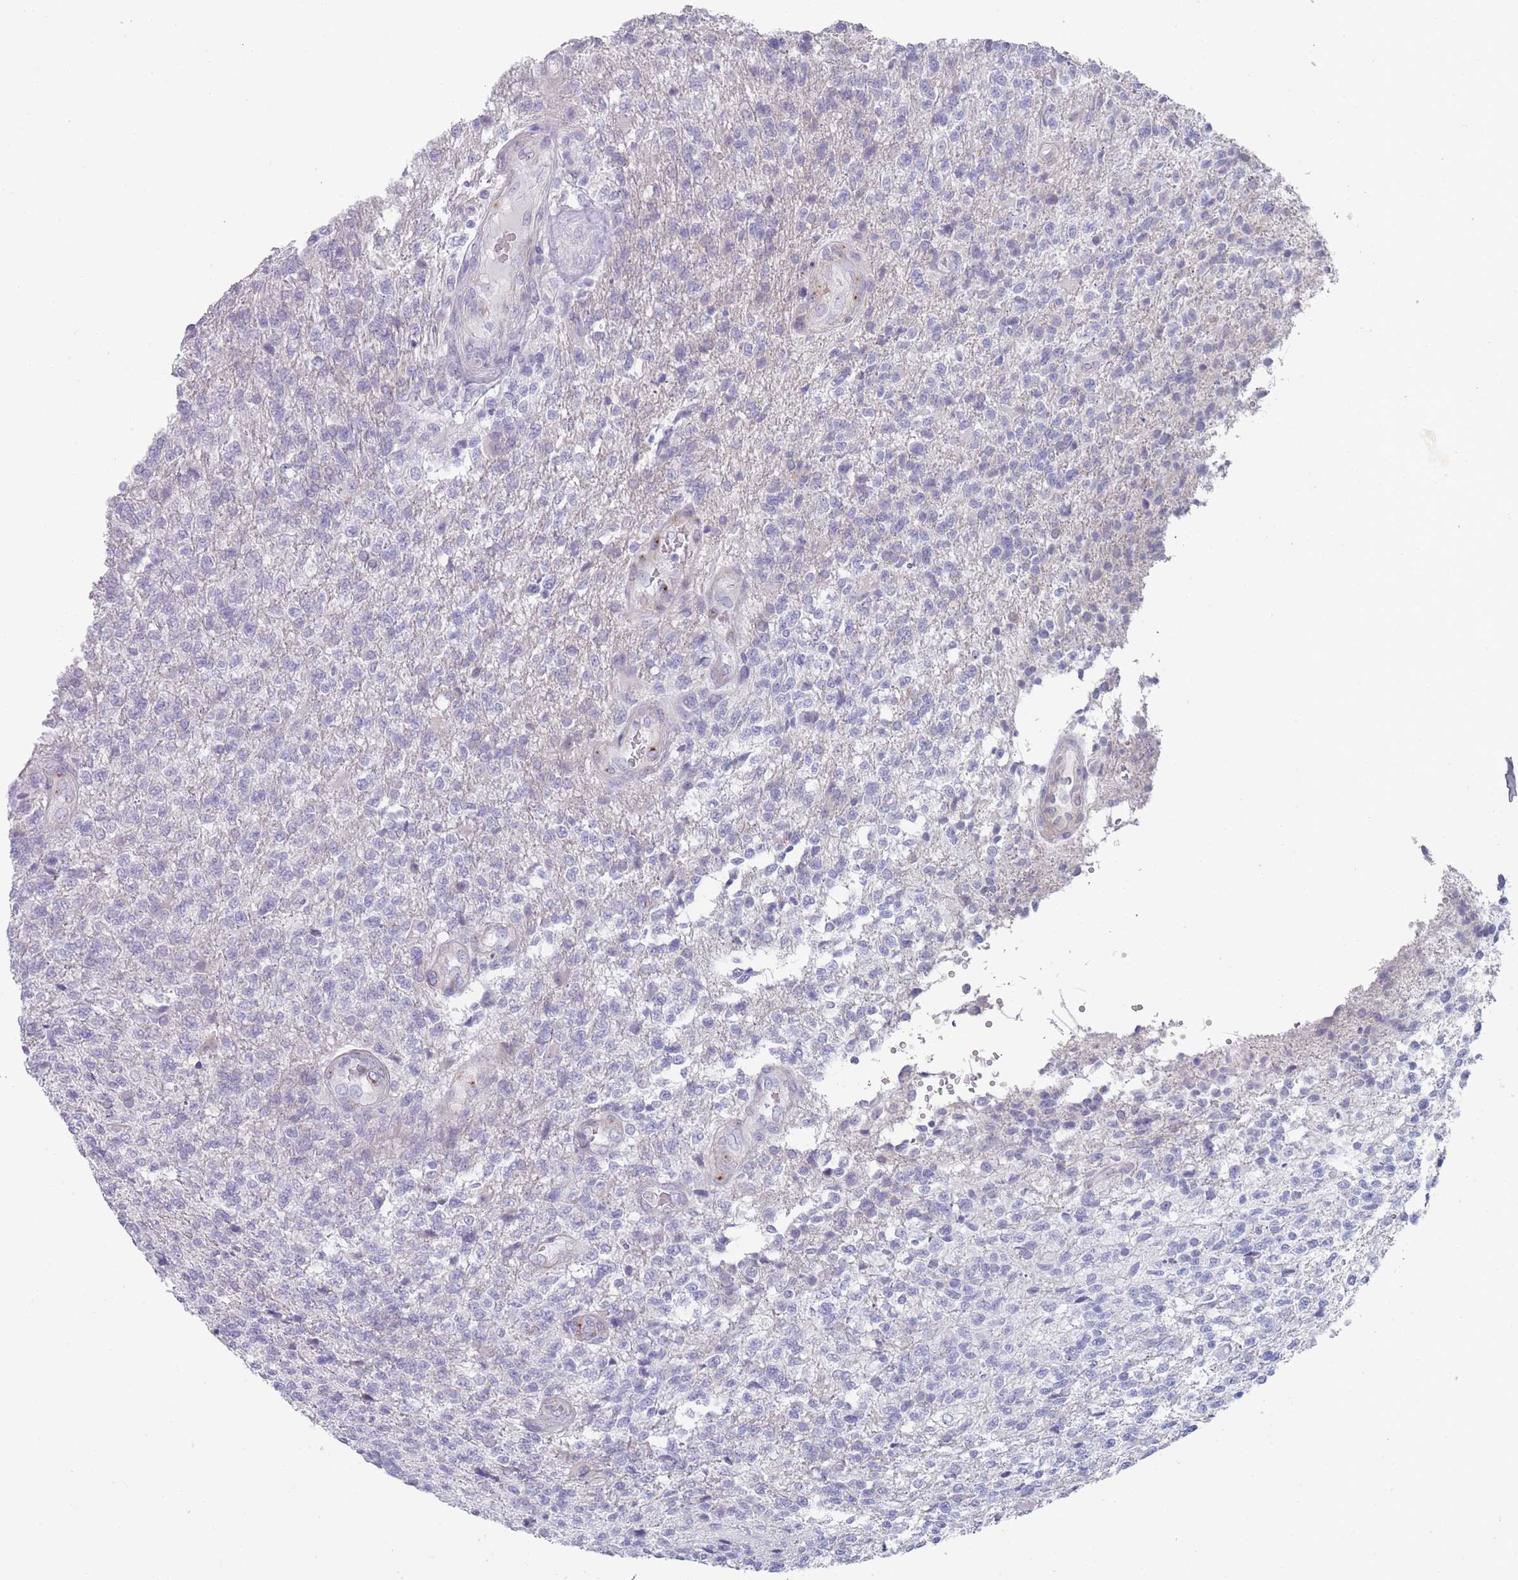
{"staining": {"intensity": "negative", "quantity": "none", "location": "none"}, "tissue": "glioma", "cell_type": "Tumor cells", "image_type": "cancer", "snomed": [{"axis": "morphology", "description": "Glioma, malignant, High grade"}, {"axis": "topography", "description": "Brain"}], "caption": "Immunohistochemical staining of human malignant glioma (high-grade) displays no significant expression in tumor cells.", "gene": "PIGU", "patient": {"sex": "male", "age": 56}}